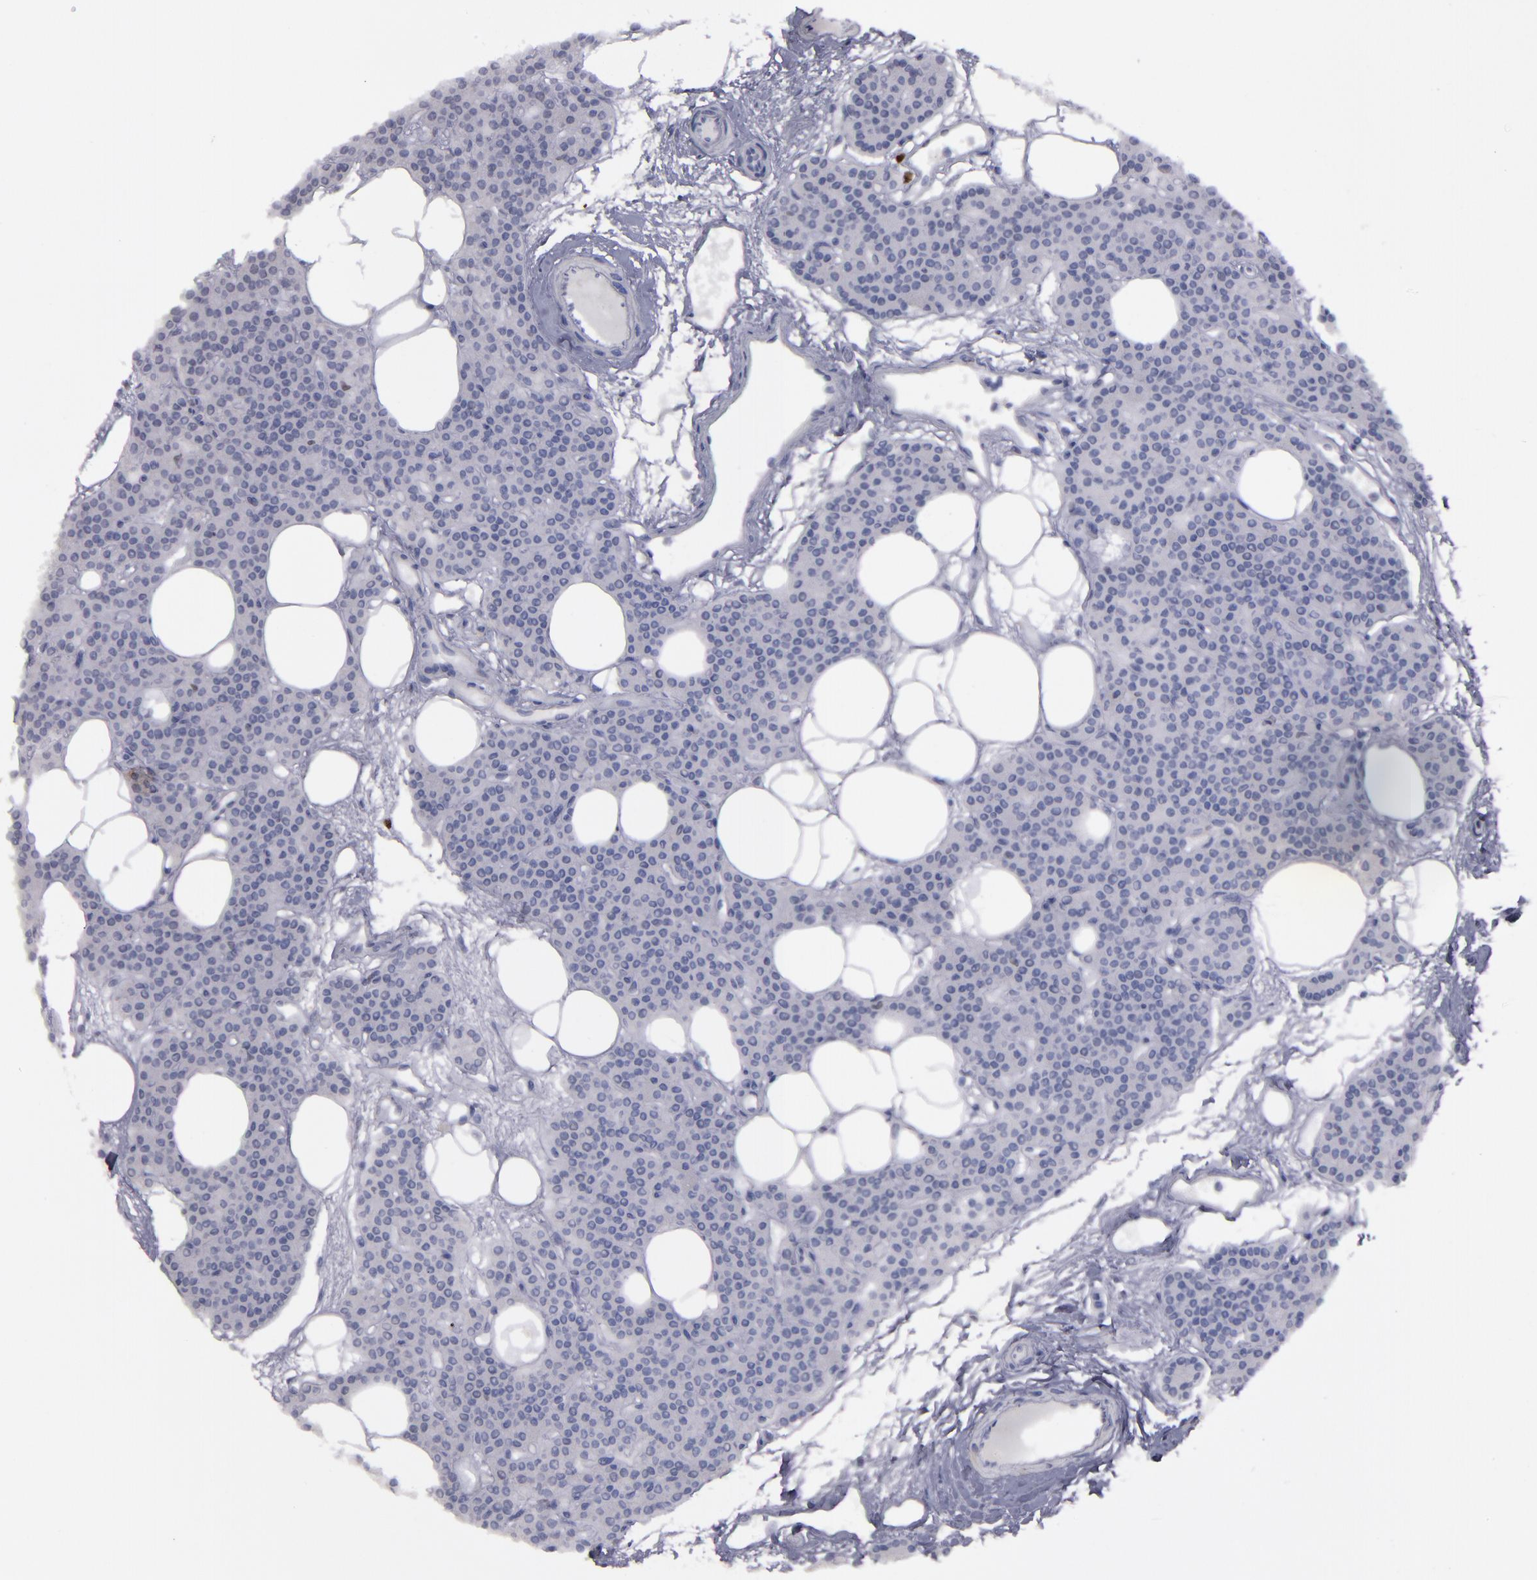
{"staining": {"intensity": "negative", "quantity": "none", "location": "none"}, "tissue": "parathyroid gland", "cell_type": "Glandular cells", "image_type": "normal", "snomed": [{"axis": "morphology", "description": "Normal tissue, NOS"}, {"axis": "topography", "description": "Parathyroid gland"}], "caption": "Image shows no significant protein staining in glandular cells of normal parathyroid gland.", "gene": "IRF8", "patient": {"sex": "male", "age": 24}}